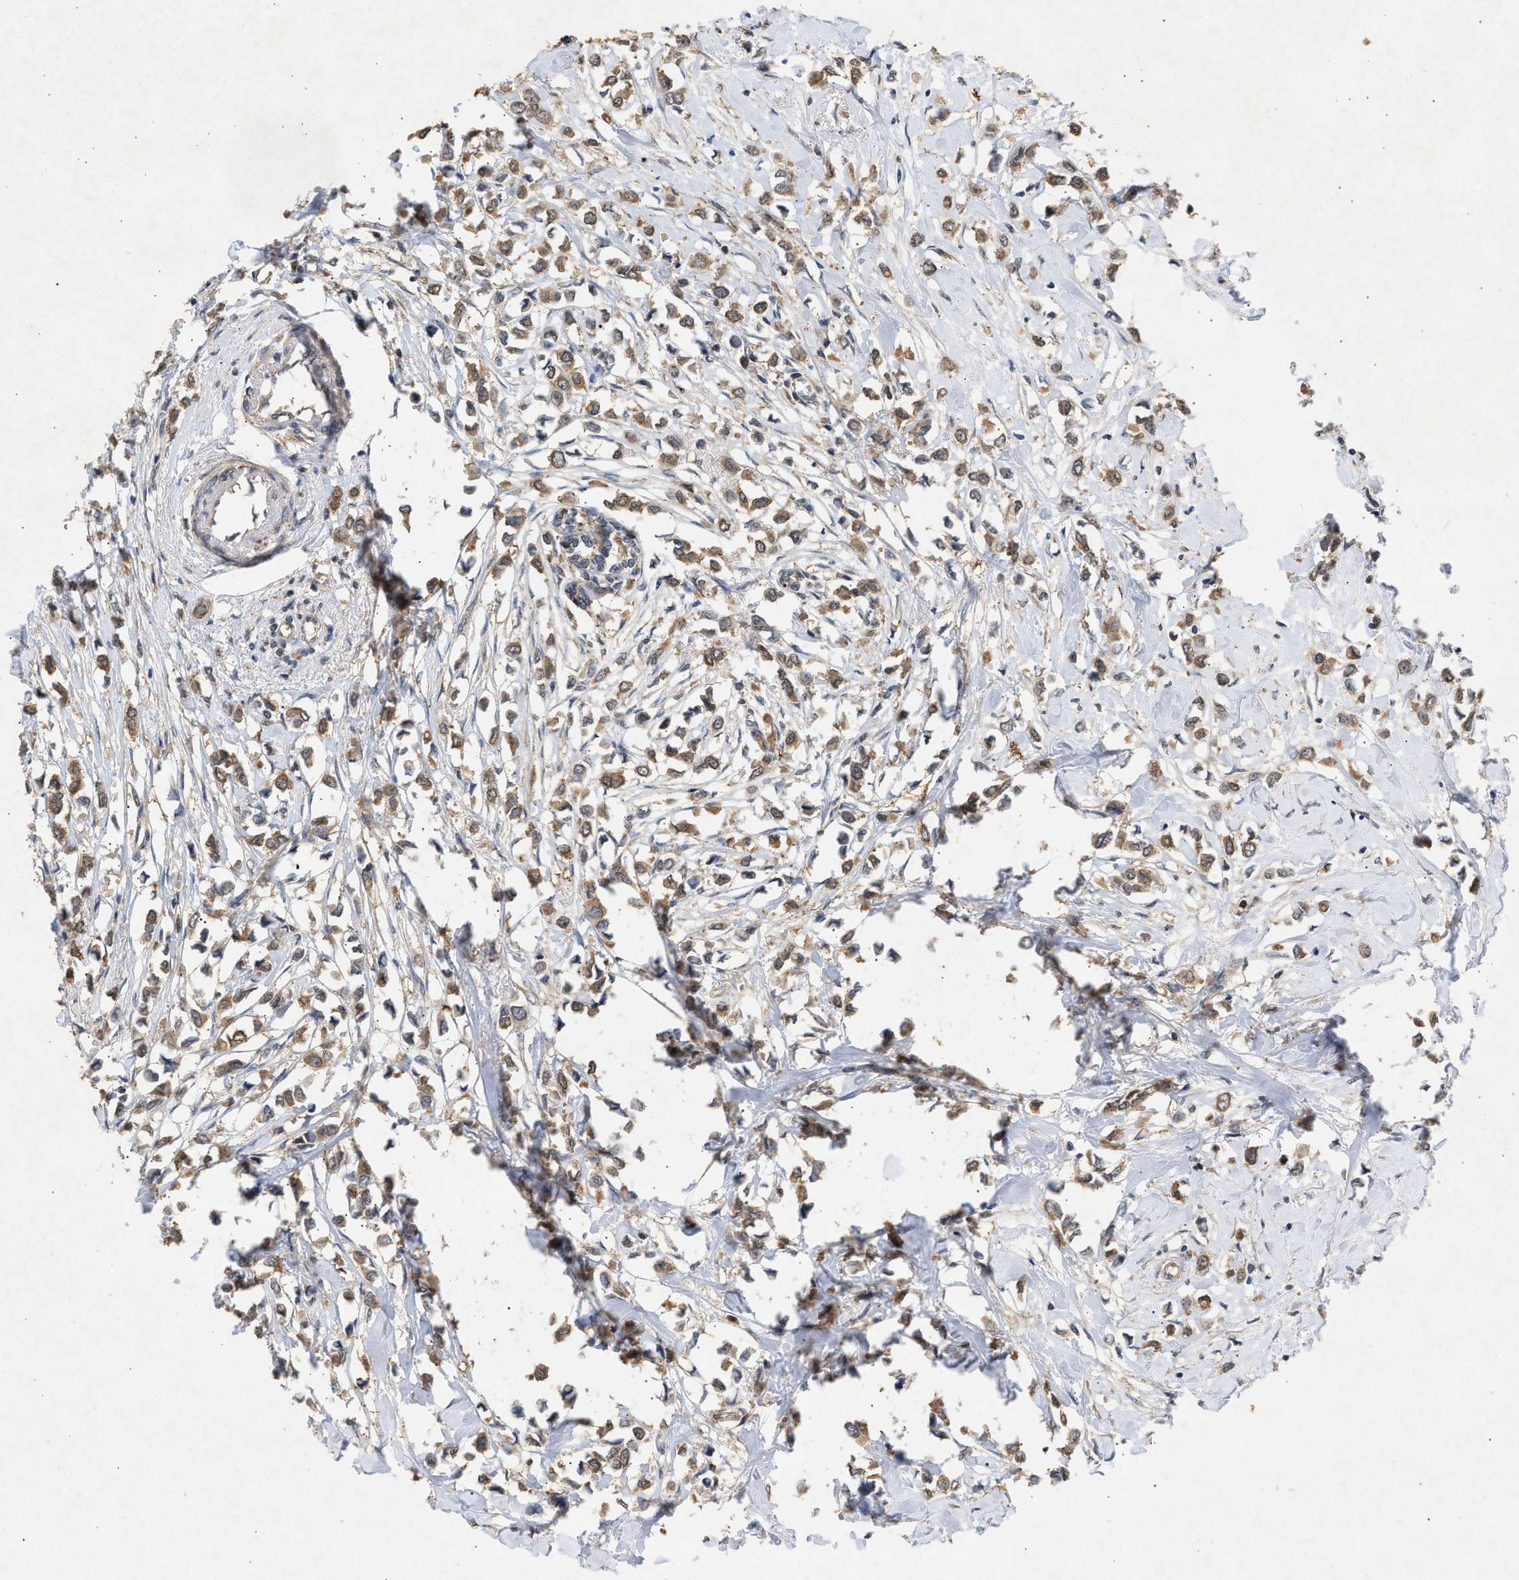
{"staining": {"intensity": "moderate", "quantity": ">75%", "location": "cytoplasmic/membranous"}, "tissue": "breast cancer", "cell_type": "Tumor cells", "image_type": "cancer", "snomed": [{"axis": "morphology", "description": "Lobular carcinoma"}, {"axis": "topography", "description": "Breast"}], "caption": "Immunohistochemistry (IHC) (DAB (3,3'-diaminobenzidine)) staining of breast cancer displays moderate cytoplasmic/membranous protein staining in approximately >75% of tumor cells.", "gene": "FITM1", "patient": {"sex": "female", "age": 51}}